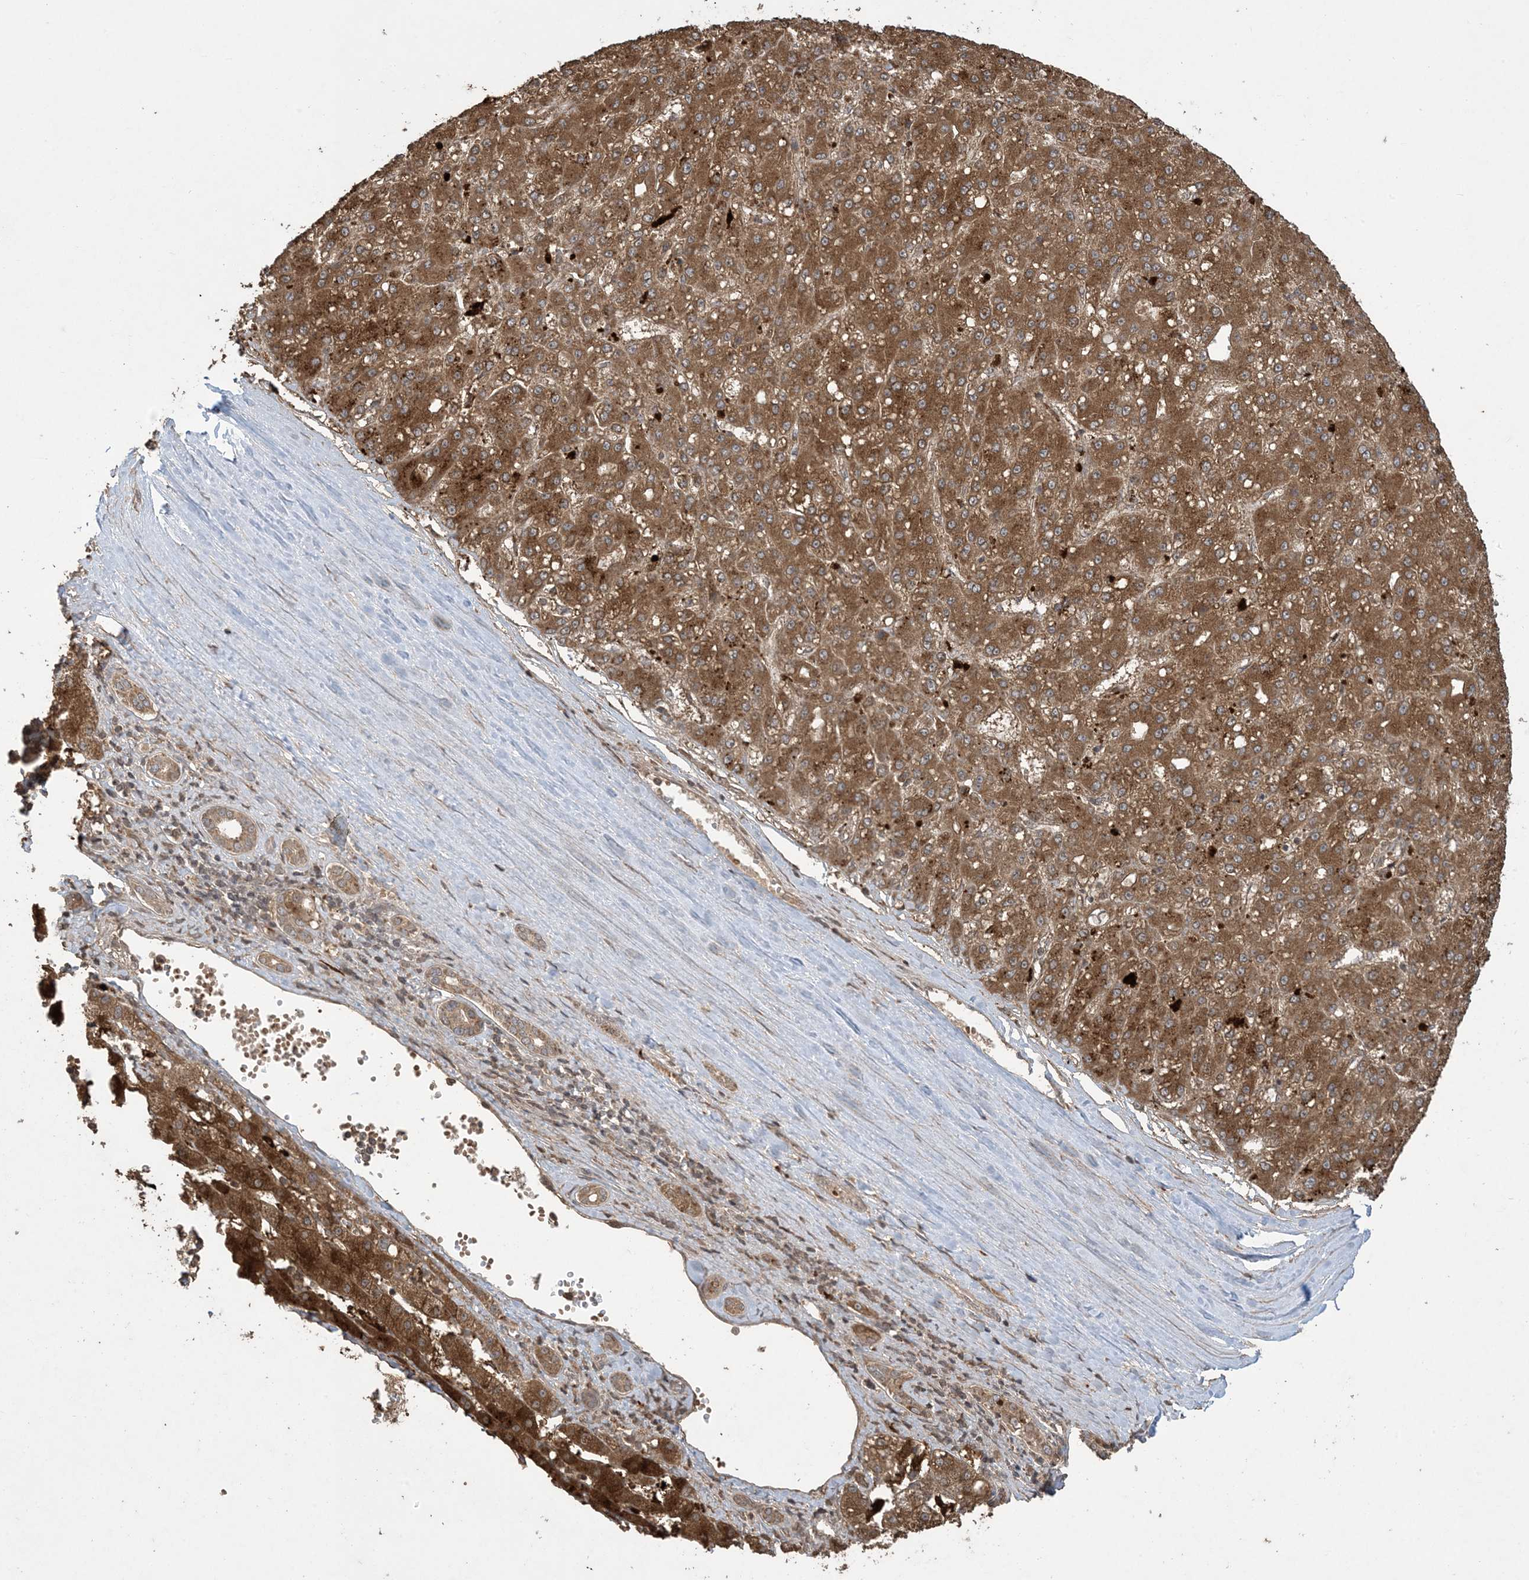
{"staining": {"intensity": "strong", "quantity": ">75%", "location": "cytoplasmic/membranous"}, "tissue": "liver cancer", "cell_type": "Tumor cells", "image_type": "cancer", "snomed": [{"axis": "morphology", "description": "Carcinoma, Hepatocellular, NOS"}, {"axis": "topography", "description": "Liver"}], "caption": "A brown stain highlights strong cytoplasmic/membranous expression of a protein in hepatocellular carcinoma (liver) tumor cells.", "gene": "EFCAB8", "patient": {"sex": "male", "age": 67}}